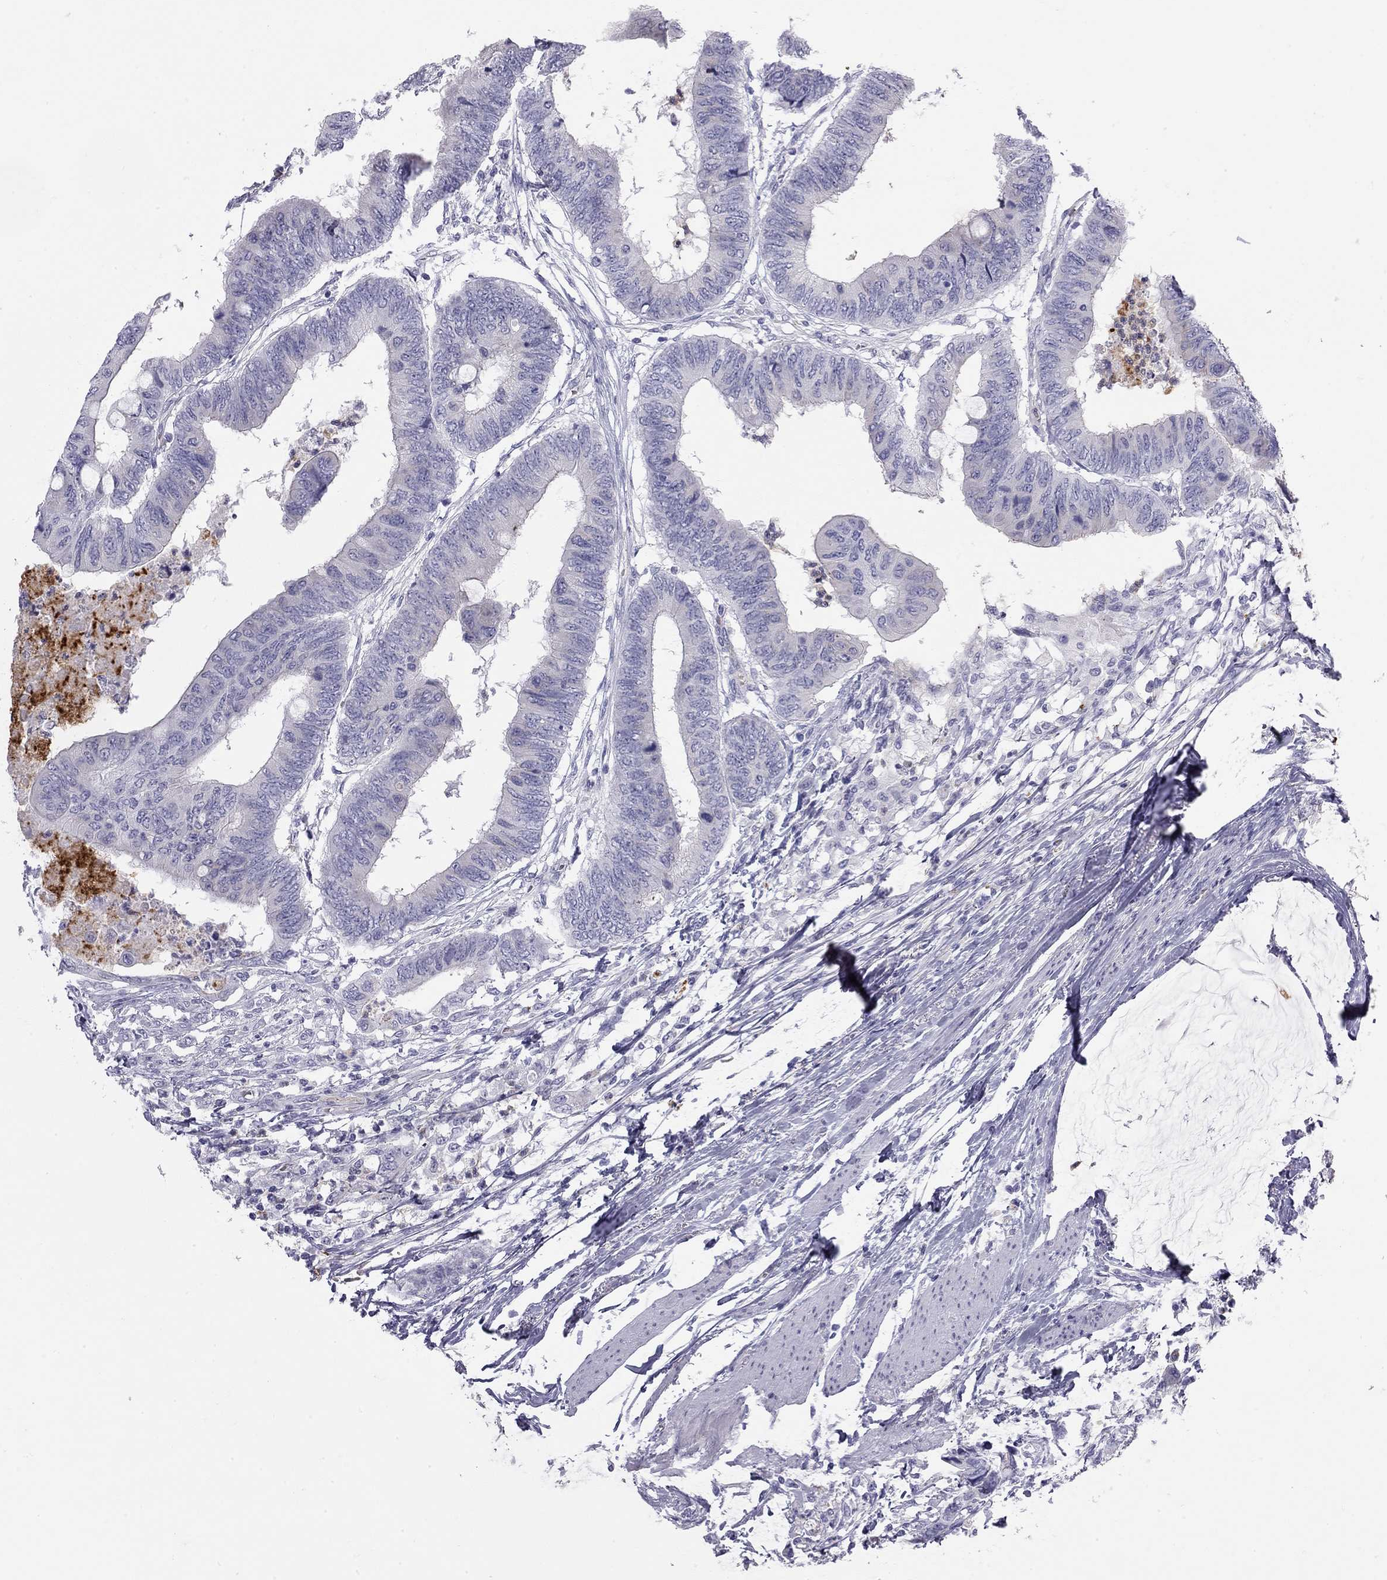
{"staining": {"intensity": "negative", "quantity": "none", "location": "none"}, "tissue": "colorectal cancer", "cell_type": "Tumor cells", "image_type": "cancer", "snomed": [{"axis": "morphology", "description": "Normal tissue, NOS"}, {"axis": "morphology", "description": "Adenocarcinoma, NOS"}, {"axis": "topography", "description": "Rectum"}, {"axis": "topography", "description": "Peripheral nerve tissue"}], "caption": "Protein analysis of colorectal cancer (adenocarcinoma) reveals no significant positivity in tumor cells.", "gene": "TDRD6", "patient": {"sex": "male", "age": 92}}